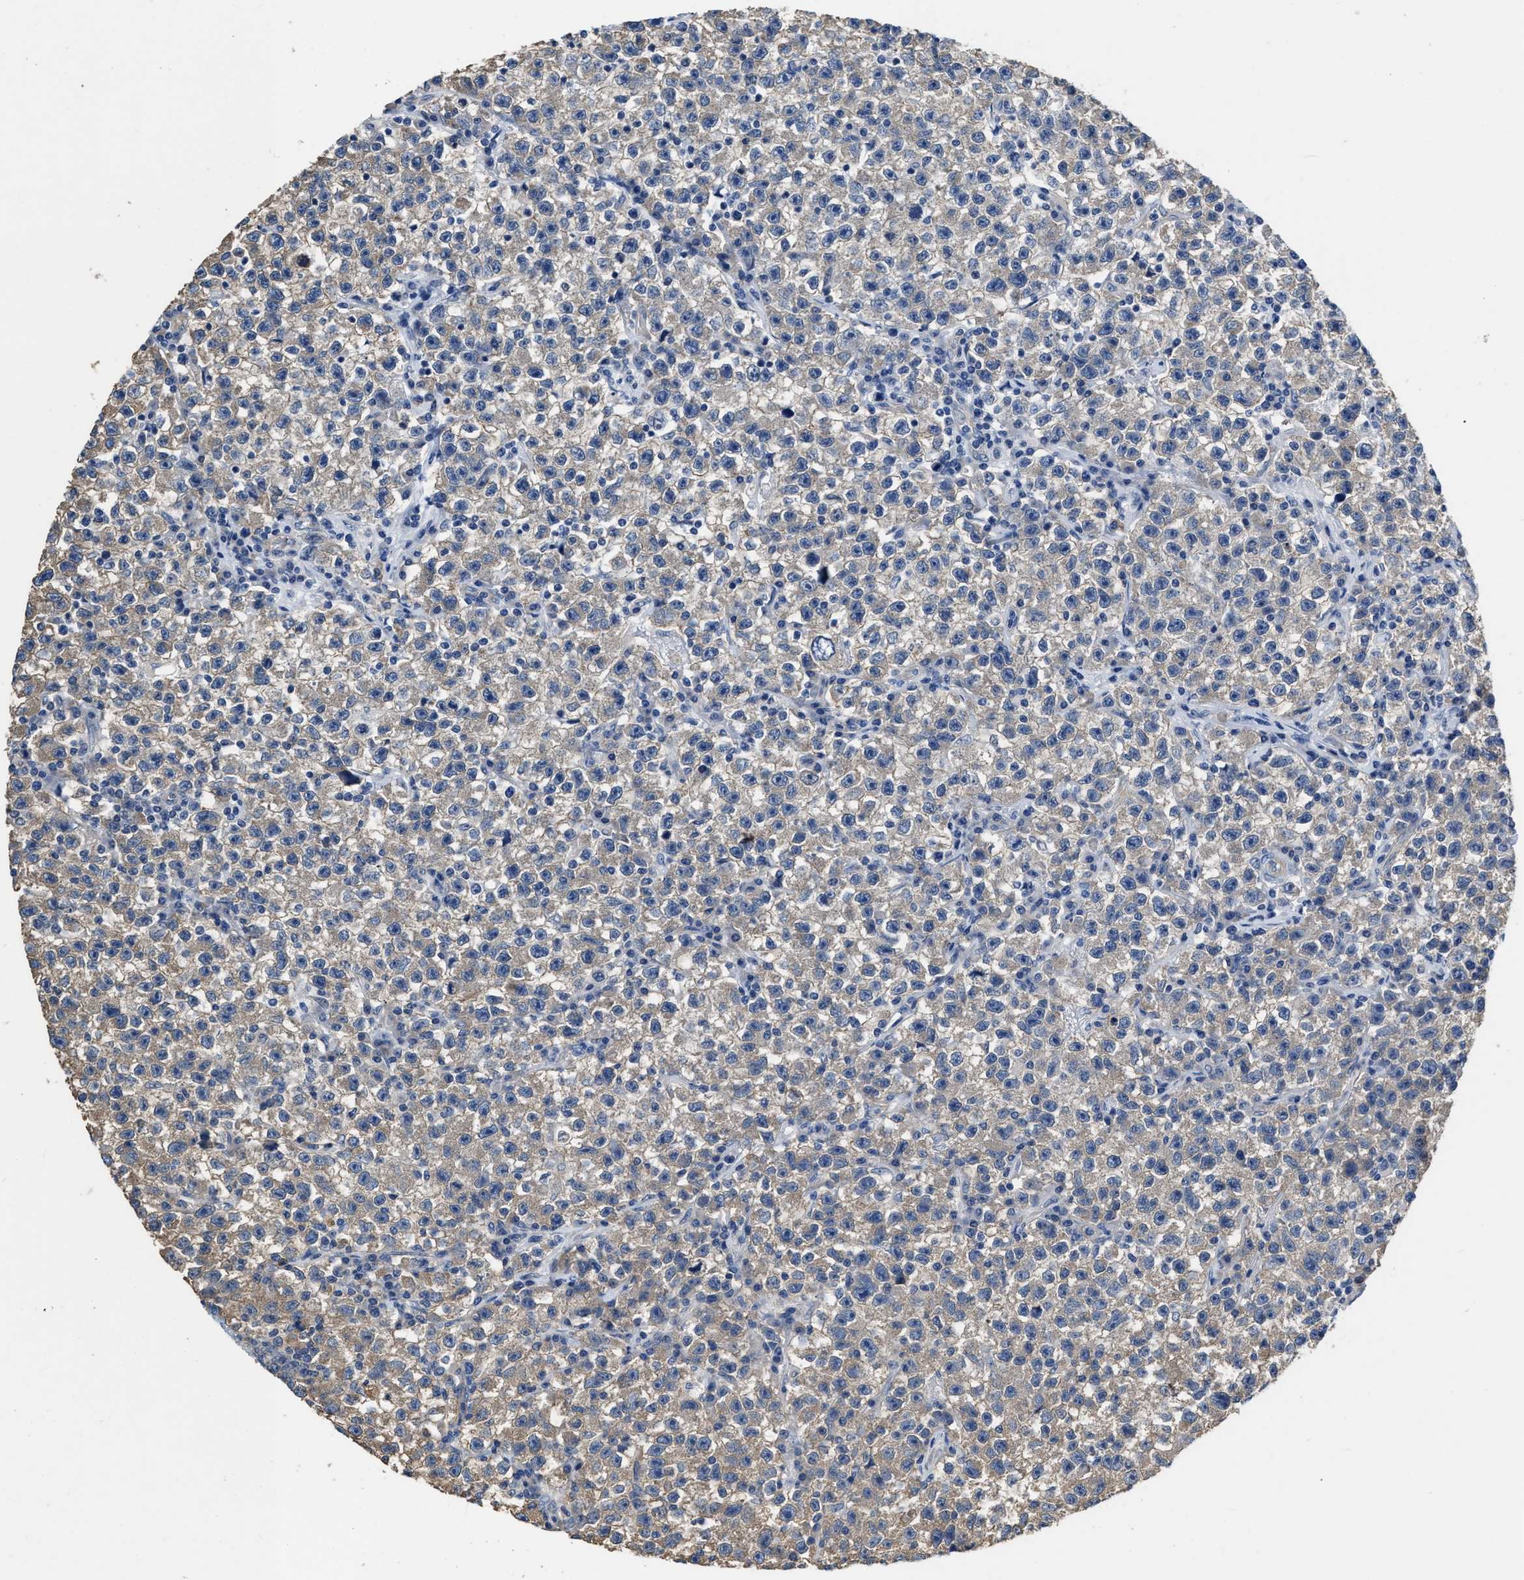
{"staining": {"intensity": "weak", "quantity": ">75%", "location": "cytoplasmic/membranous"}, "tissue": "testis cancer", "cell_type": "Tumor cells", "image_type": "cancer", "snomed": [{"axis": "morphology", "description": "Seminoma, NOS"}, {"axis": "topography", "description": "Testis"}], "caption": "A high-resolution micrograph shows immunohistochemistry (IHC) staining of seminoma (testis), which exhibits weak cytoplasmic/membranous staining in about >75% of tumor cells.", "gene": "C22orf42", "patient": {"sex": "male", "age": 22}}